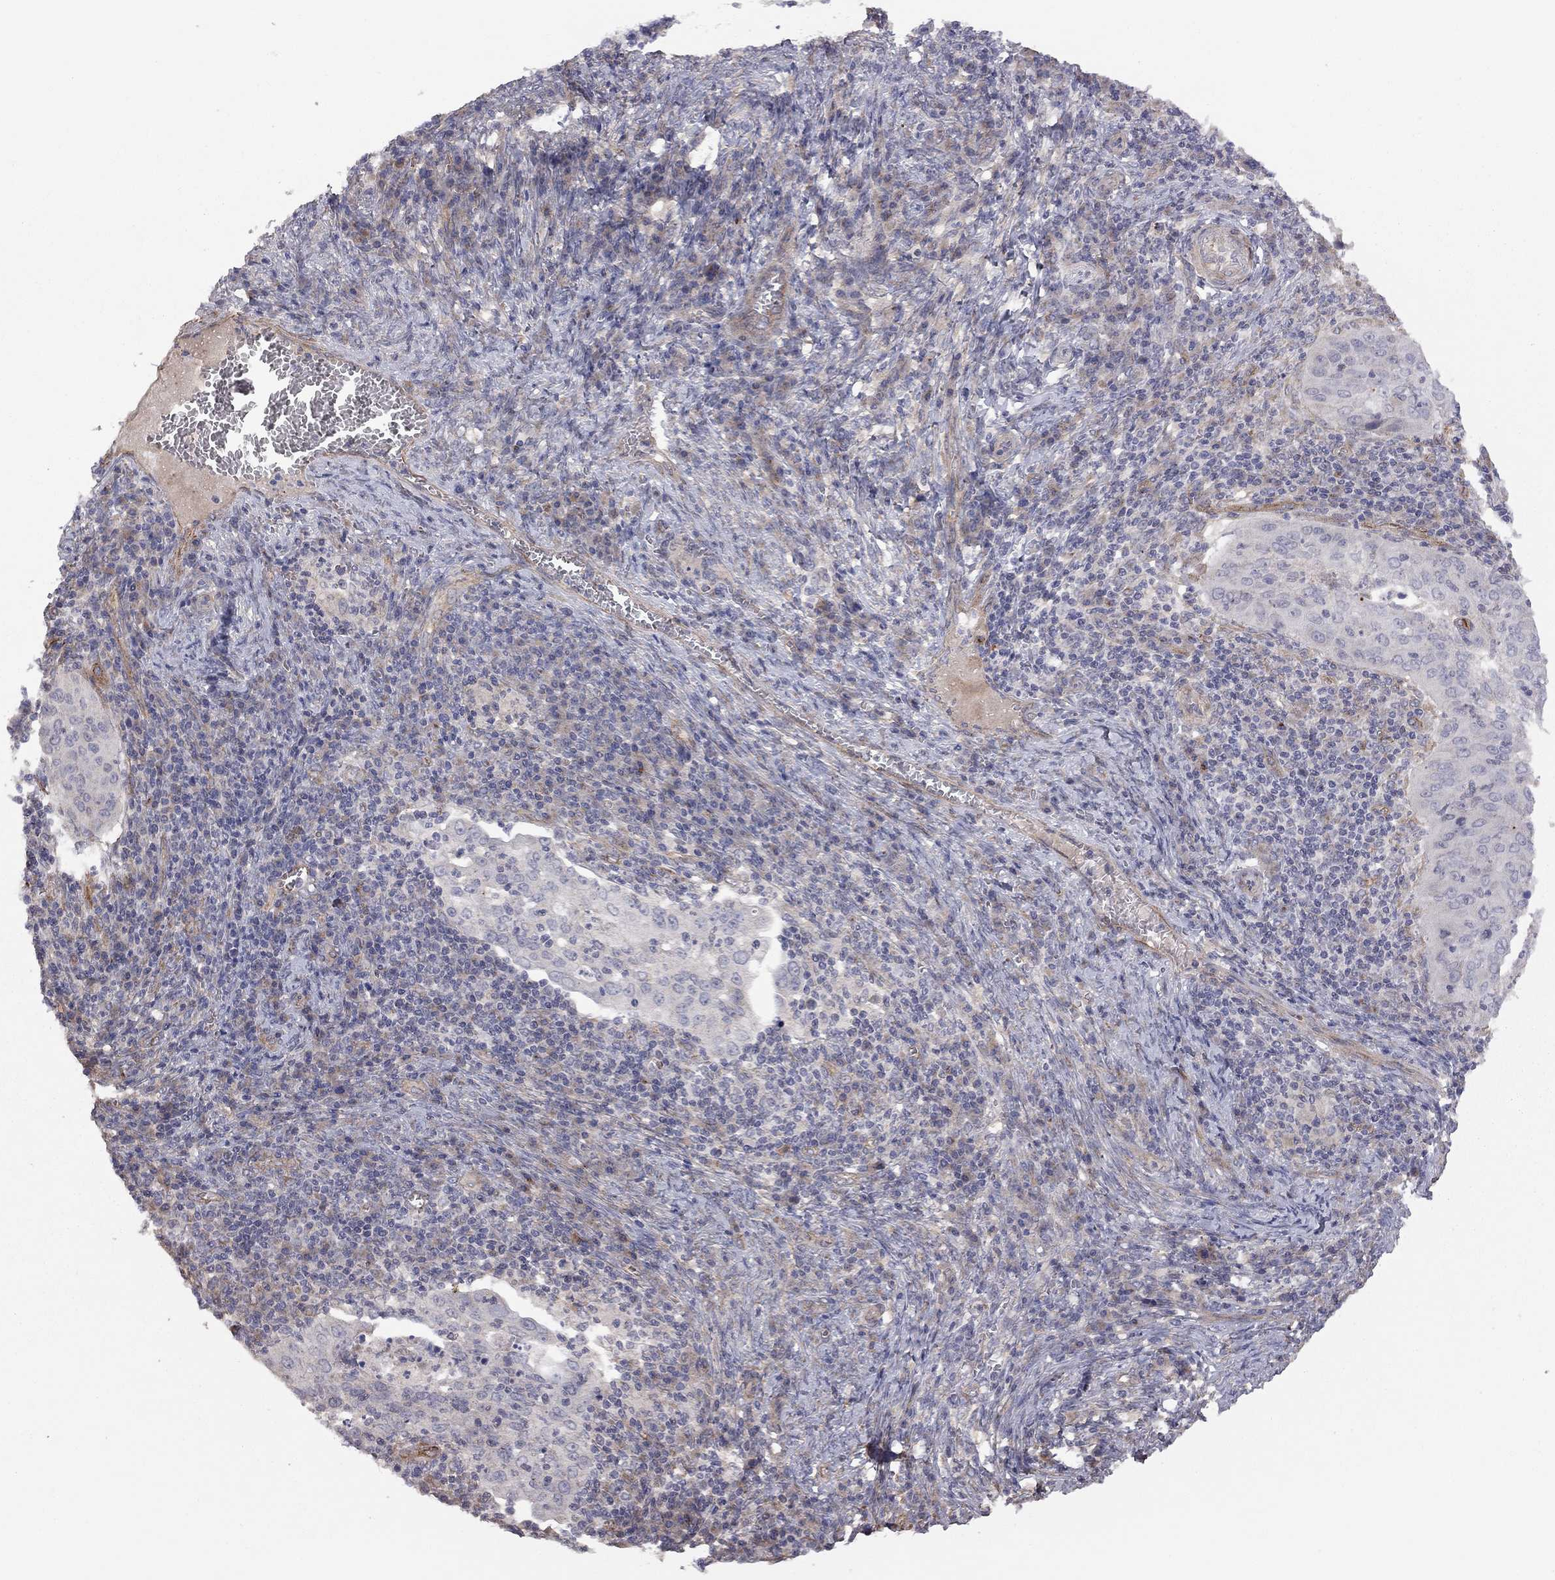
{"staining": {"intensity": "negative", "quantity": "none", "location": "none"}, "tissue": "cervical cancer", "cell_type": "Tumor cells", "image_type": "cancer", "snomed": [{"axis": "morphology", "description": "Squamous cell carcinoma, NOS"}, {"axis": "topography", "description": "Cervix"}], "caption": "DAB immunohistochemical staining of cervical cancer (squamous cell carcinoma) demonstrates no significant expression in tumor cells. The staining was performed using DAB to visualize the protein expression in brown, while the nuclei were stained in blue with hematoxylin (Magnification: 20x).", "gene": "EXOC3L2", "patient": {"sex": "female", "age": 39}}